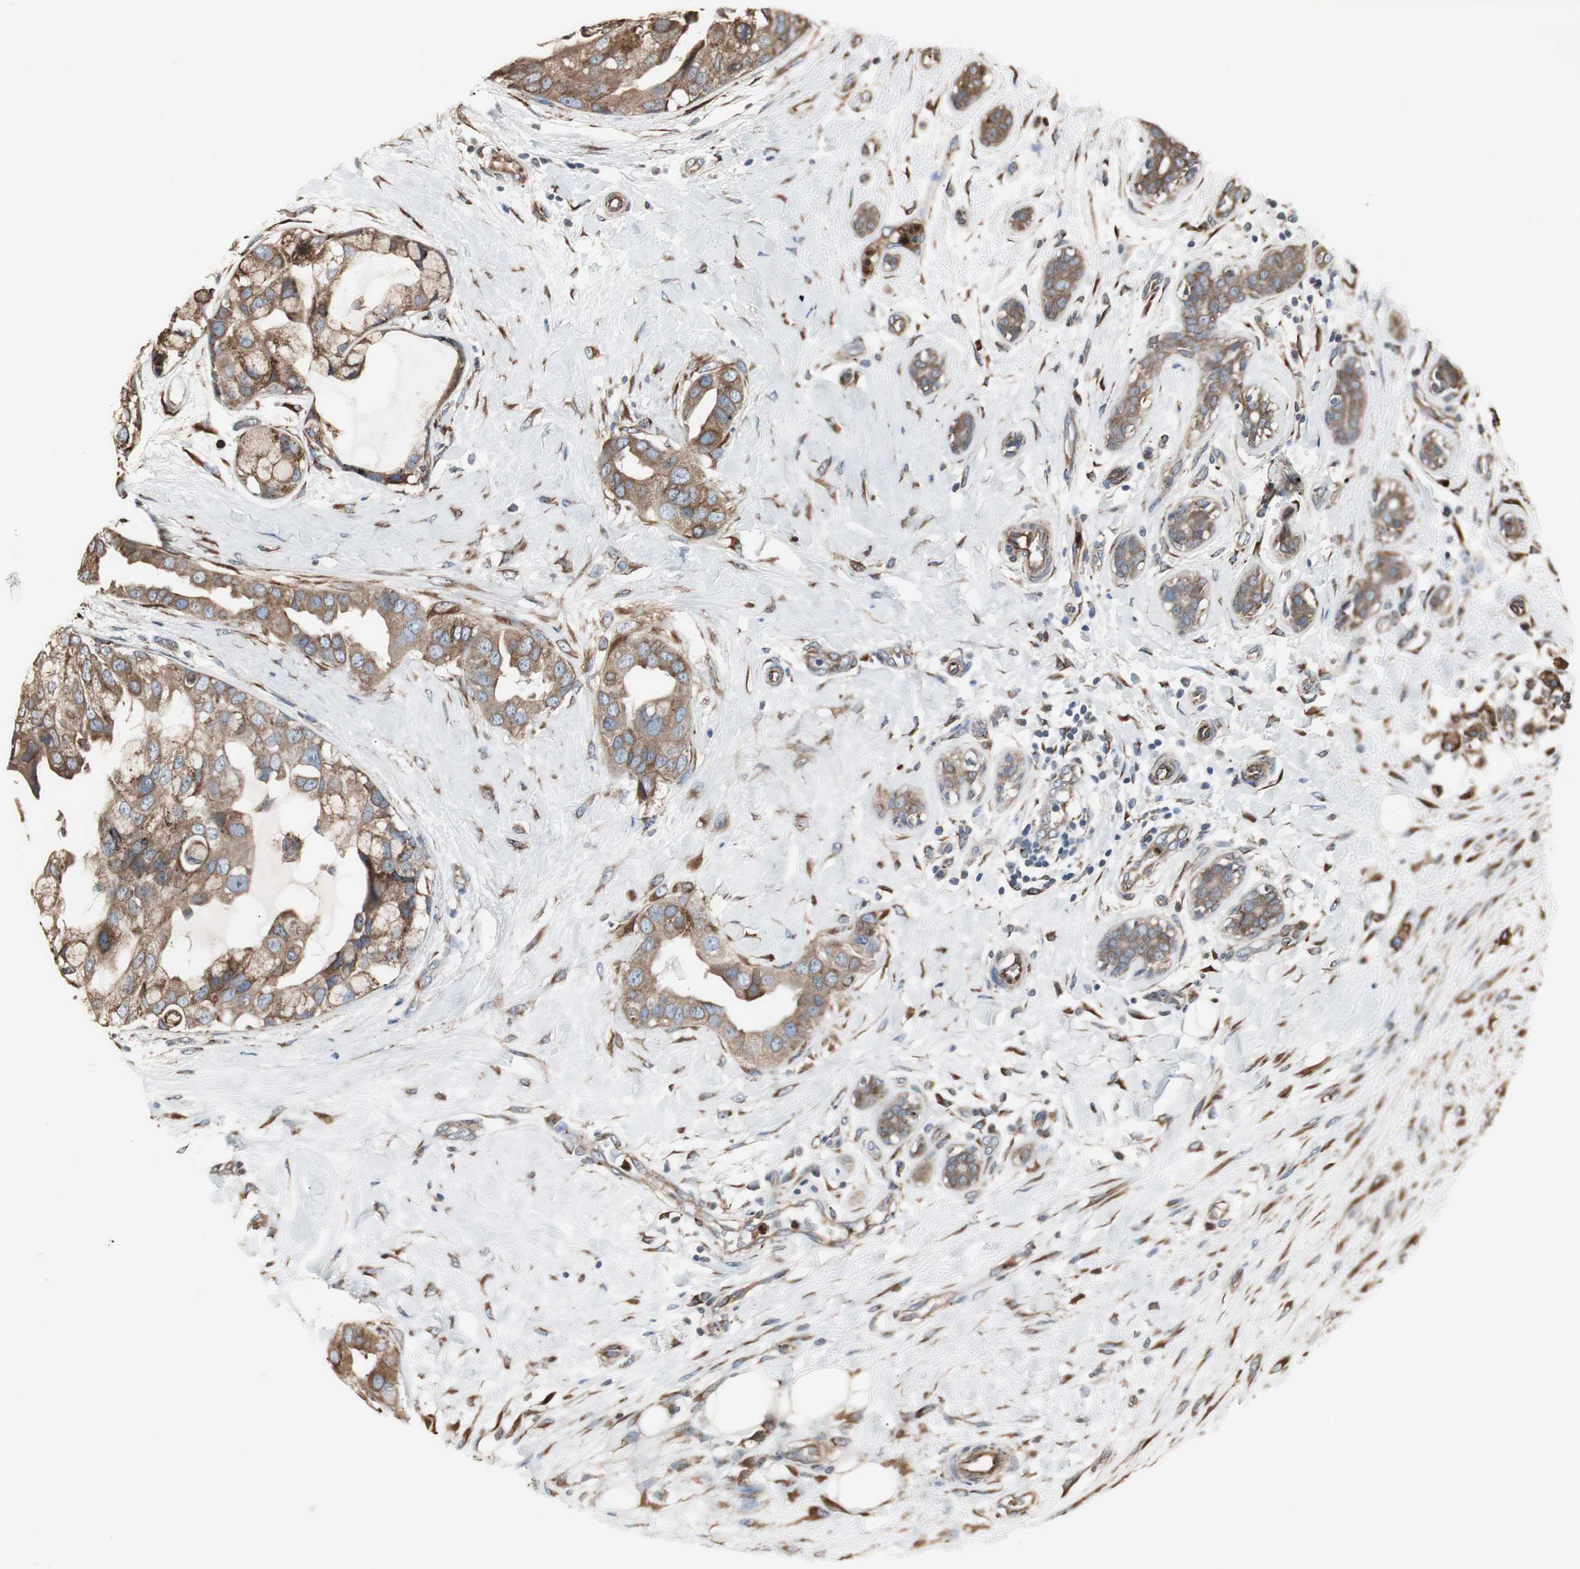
{"staining": {"intensity": "moderate", "quantity": ">75%", "location": "cytoplasmic/membranous"}, "tissue": "breast cancer", "cell_type": "Tumor cells", "image_type": "cancer", "snomed": [{"axis": "morphology", "description": "Duct carcinoma"}, {"axis": "topography", "description": "Breast"}], "caption": "A medium amount of moderate cytoplasmic/membranous positivity is appreciated in about >75% of tumor cells in breast infiltrating ductal carcinoma tissue. The protein is shown in brown color, while the nuclei are stained blue.", "gene": "CALU", "patient": {"sex": "female", "age": 40}}